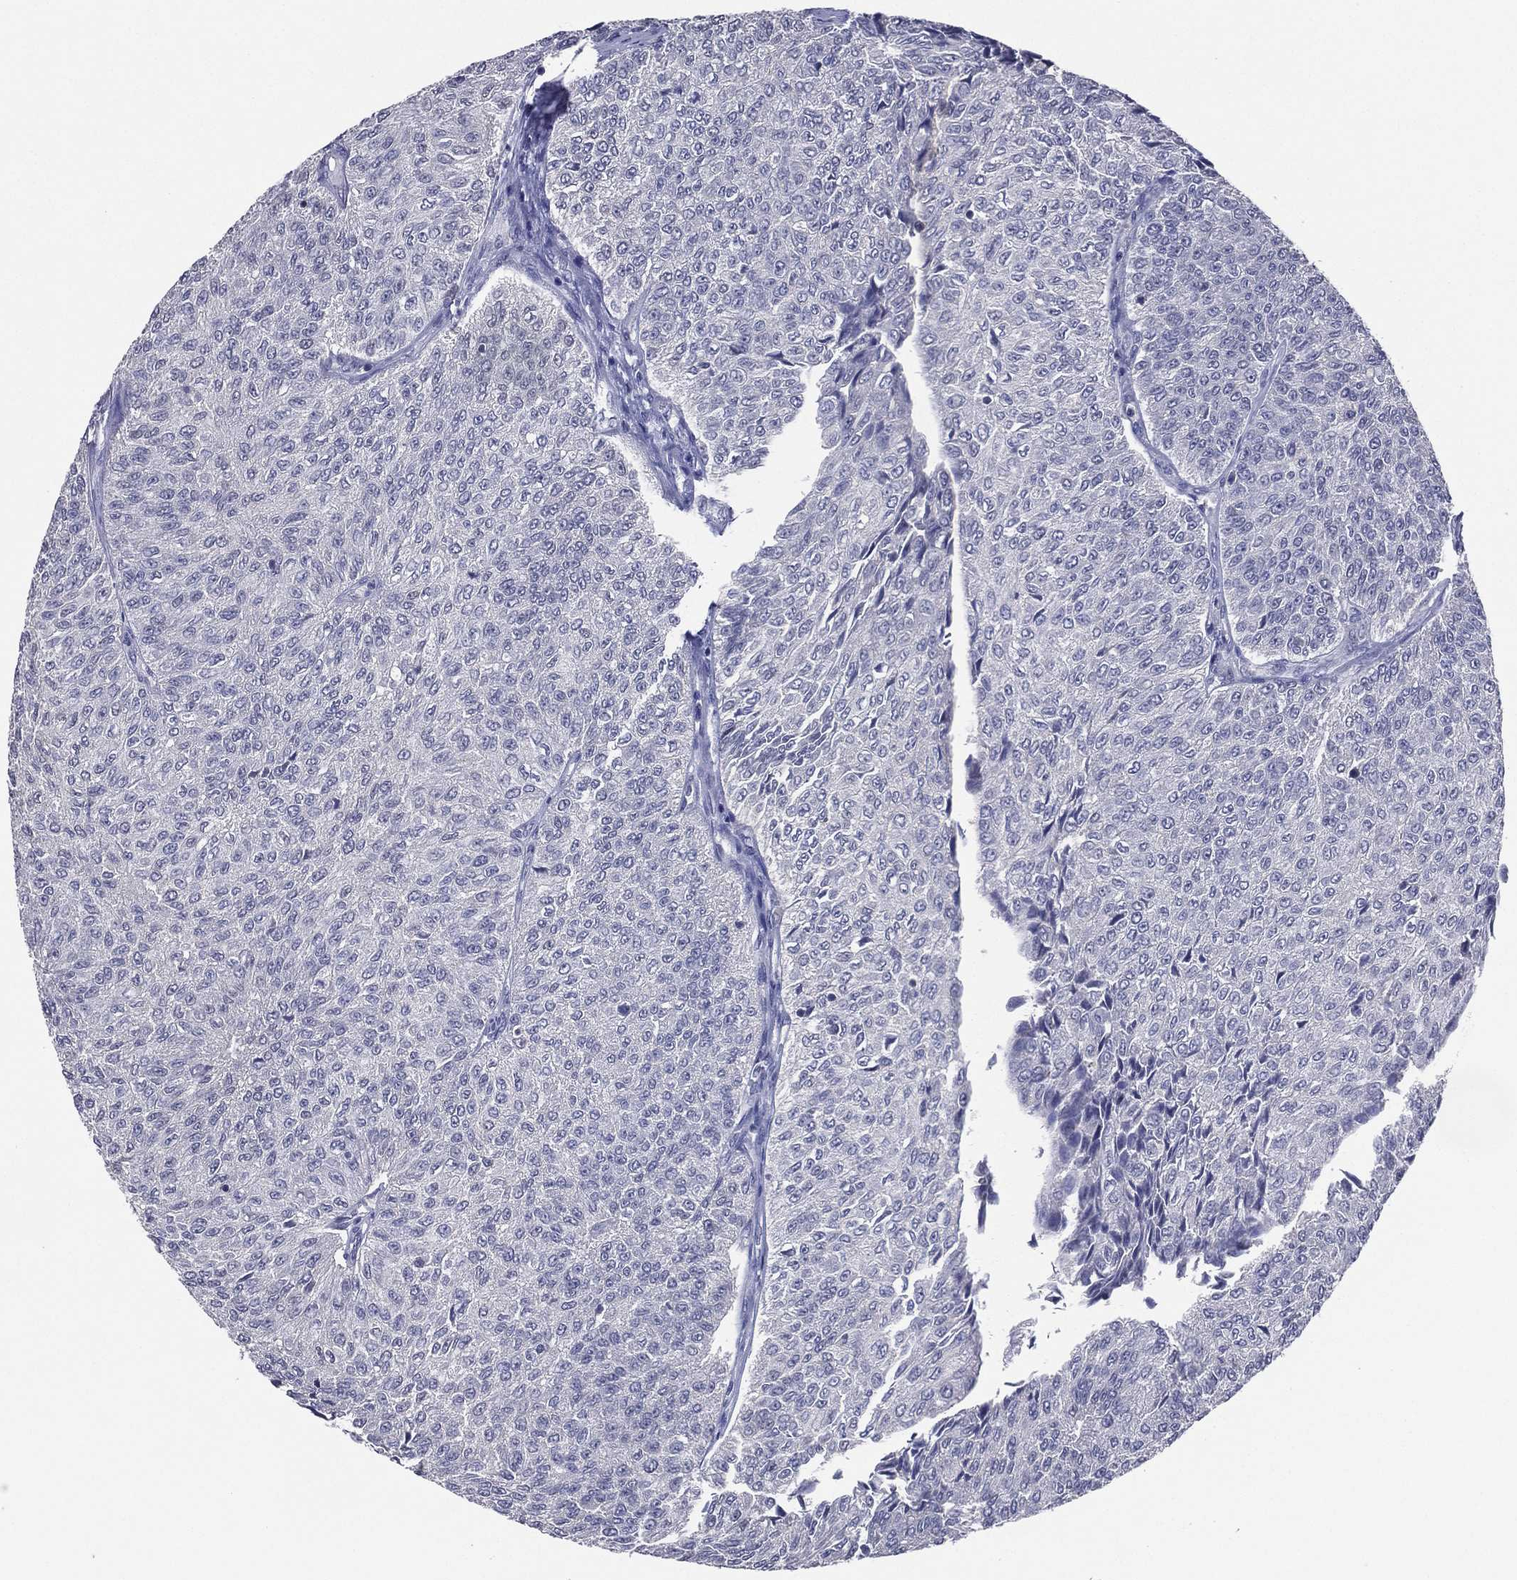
{"staining": {"intensity": "negative", "quantity": "none", "location": "none"}, "tissue": "urothelial cancer", "cell_type": "Tumor cells", "image_type": "cancer", "snomed": [{"axis": "morphology", "description": "Urothelial carcinoma, Low grade"}, {"axis": "topography", "description": "Urinary bladder"}], "caption": "This photomicrograph is of low-grade urothelial carcinoma stained with immunohistochemistry to label a protein in brown with the nuclei are counter-stained blue. There is no expression in tumor cells.", "gene": "TFAP2A", "patient": {"sex": "male", "age": 78}}